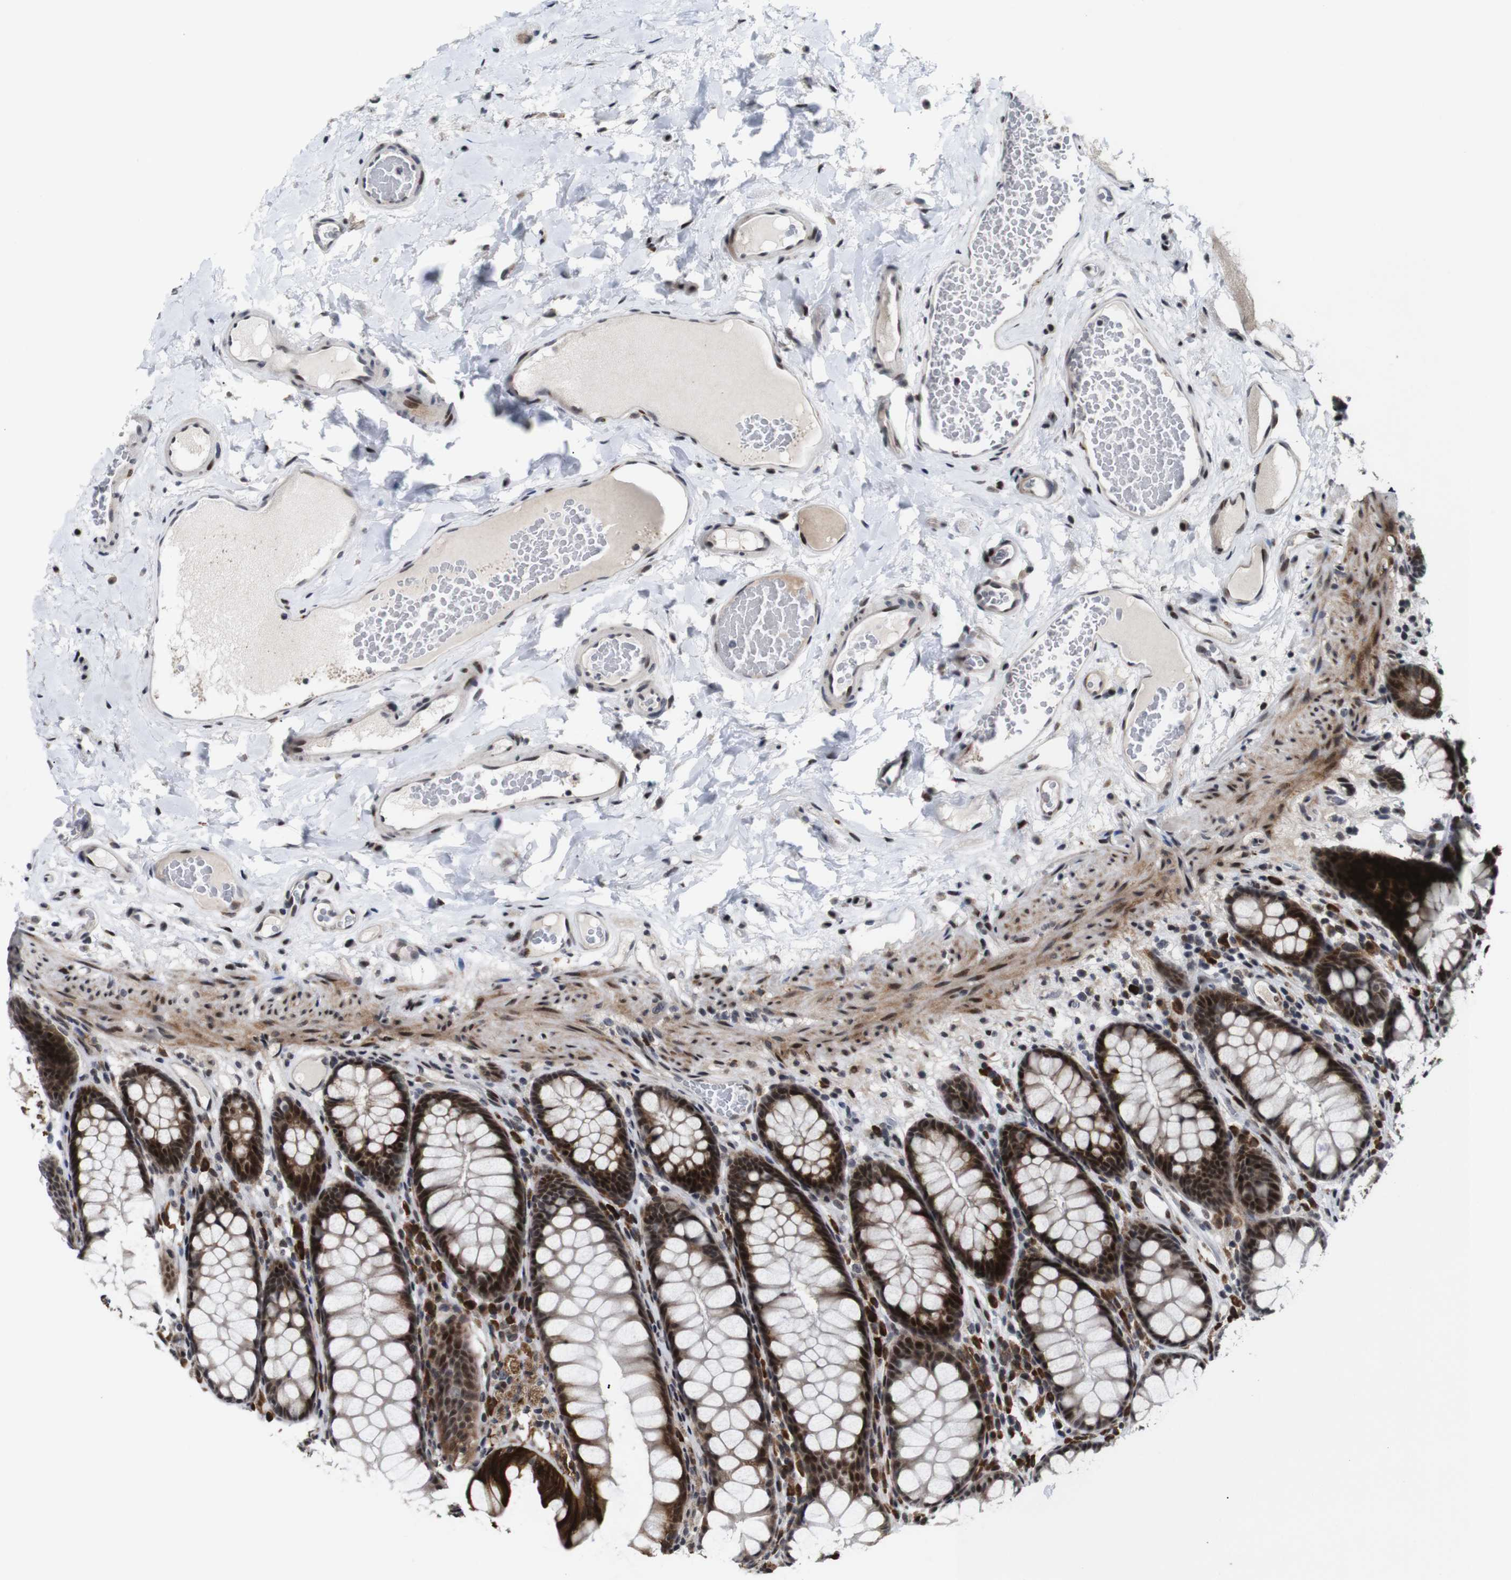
{"staining": {"intensity": "moderate", "quantity": "25%-75%", "location": "cytoplasmic/membranous,nuclear"}, "tissue": "colon", "cell_type": "Endothelial cells", "image_type": "normal", "snomed": [{"axis": "morphology", "description": "Normal tissue, NOS"}, {"axis": "topography", "description": "Colon"}], "caption": "This is a micrograph of immunohistochemistry staining of unremarkable colon, which shows moderate positivity in the cytoplasmic/membranous,nuclear of endothelial cells.", "gene": "EIF4G1", "patient": {"sex": "female", "age": 55}}